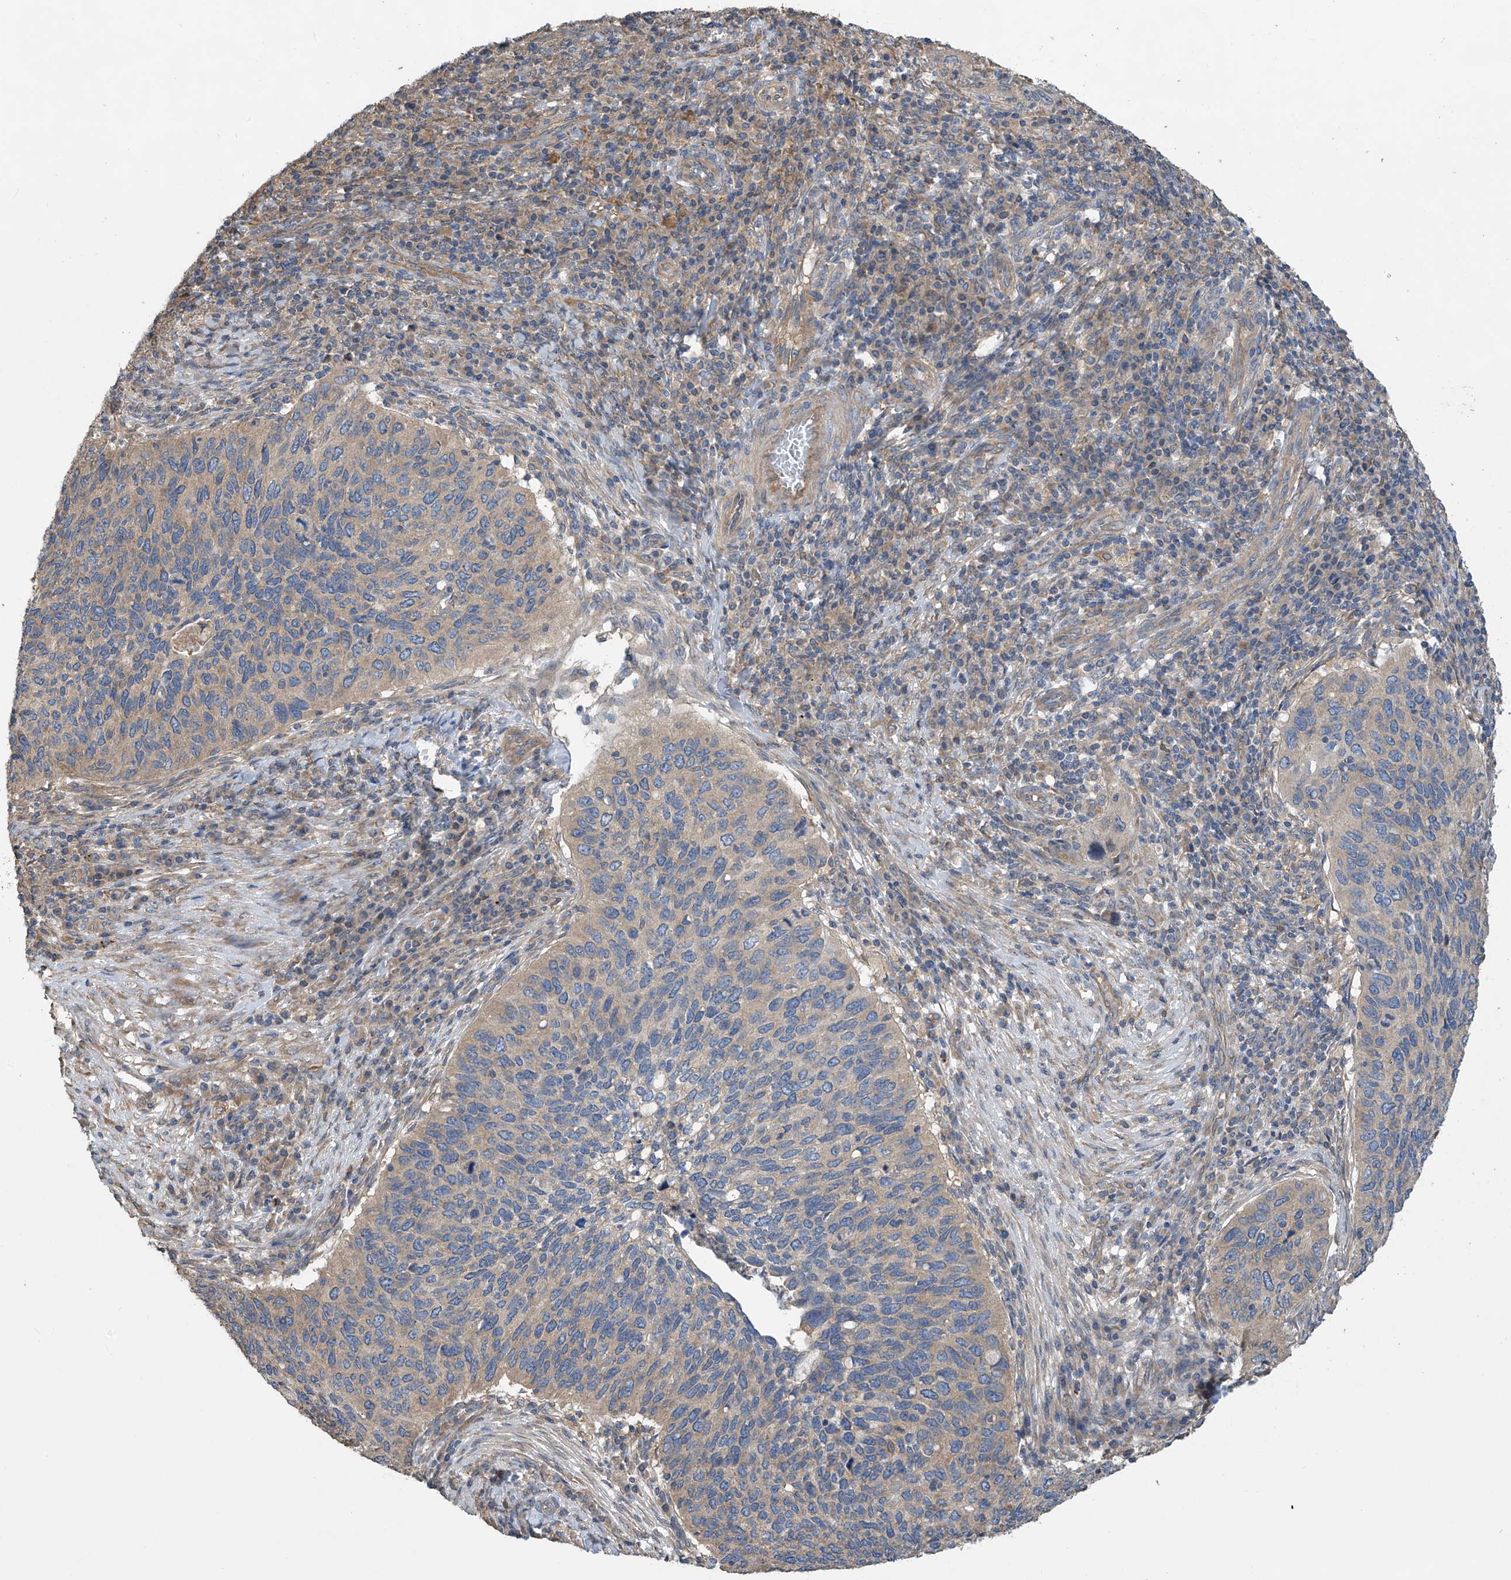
{"staining": {"intensity": "weak", "quantity": "25%-75%", "location": "cytoplasmic/membranous"}, "tissue": "cervical cancer", "cell_type": "Tumor cells", "image_type": "cancer", "snomed": [{"axis": "morphology", "description": "Squamous cell carcinoma, NOS"}, {"axis": "topography", "description": "Cervix"}], "caption": "Approximately 25%-75% of tumor cells in human cervical cancer (squamous cell carcinoma) show weak cytoplasmic/membranous protein expression as visualized by brown immunohistochemical staining.", "gene": "PHACTR4", "patient": {"sex": "female", "age": 38}}